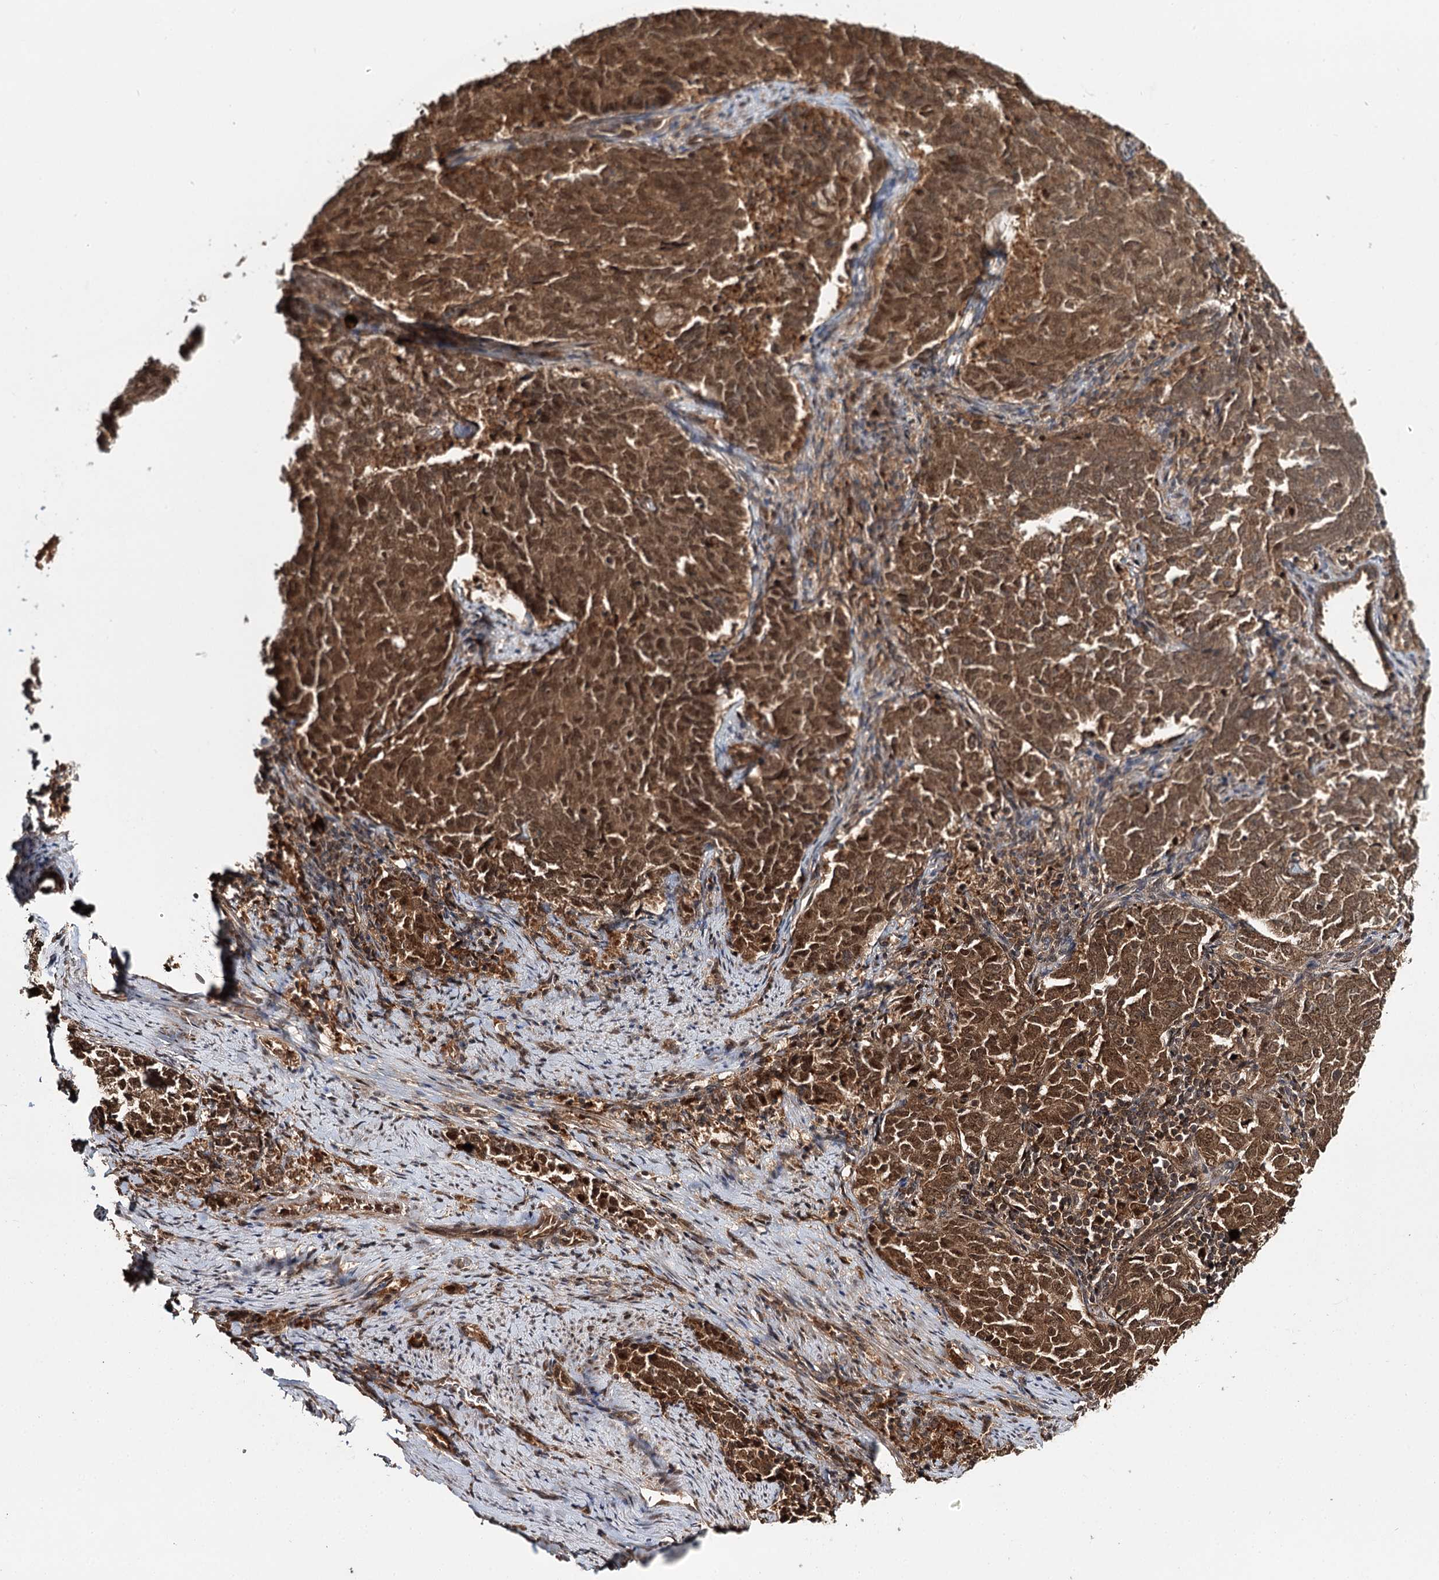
{"staining": {"intensity": "strong", "quantity": ">75%", "location": "cytoplasmic/membranous,nuclear"}, "tissue": "endometrial cancer", "cell_type": "Tumor cells", "image_type": "cancer", "snomed": [{"axis": "morphology", "description": "Adenocarcinoma, NOS"}, {"axis": "topography", "description": "Endometrium"}], "caption": "Endometrial cancer stained for a protein (brown) demonstrates strong cytoplasmic/membranous and nuclear positive positivity in about >75% of tumor cells.", "gene": "N6AMT1", "patient": {"sex": "female", "age": 80}}